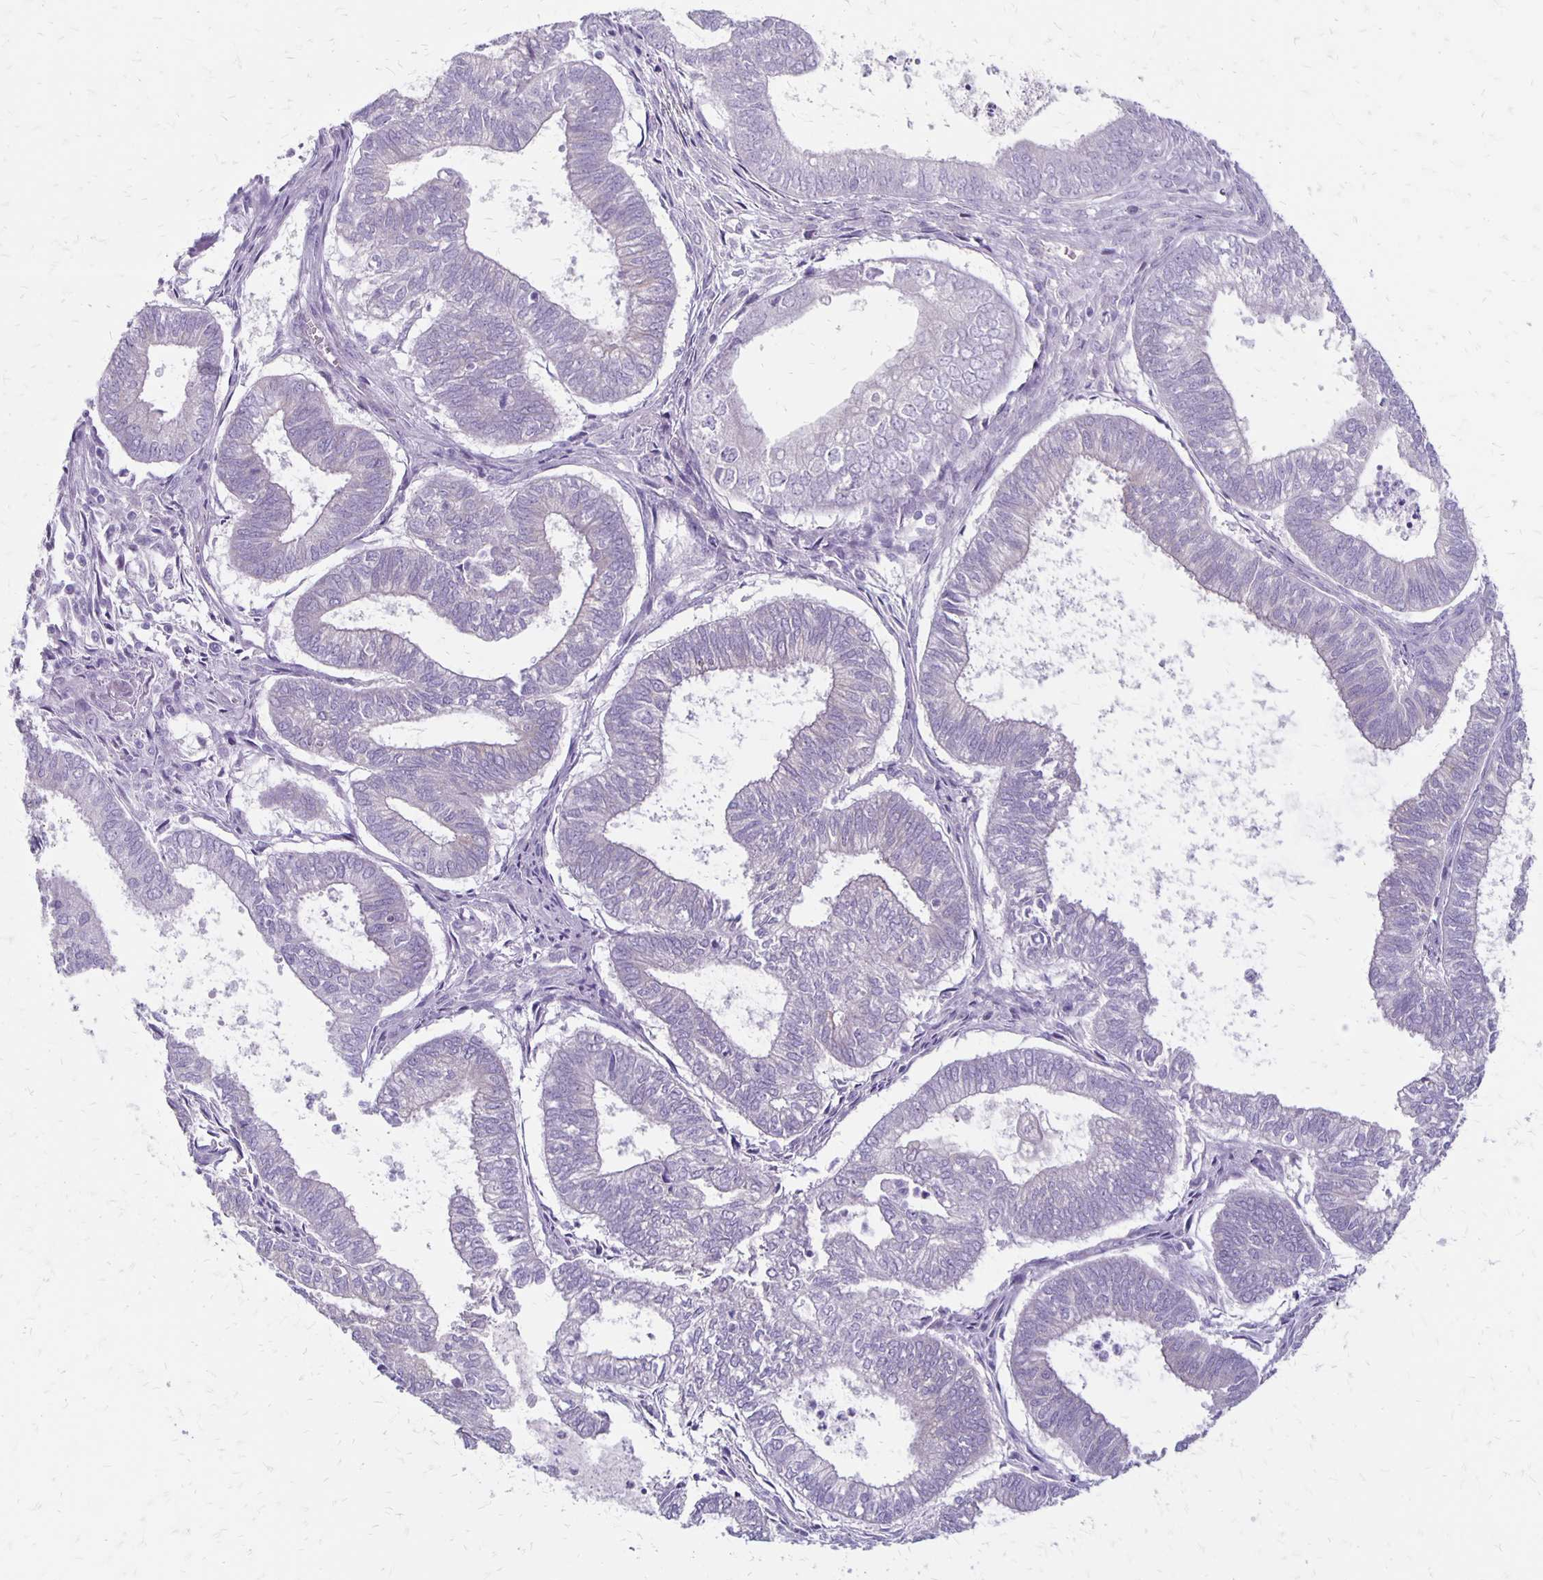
{"staining": {"intensity": "negative", "quantity": "none", "location": "none"}, "tissue": "ovarian cancer", "cell_type": "Tumor cells", "image_type": "cancer", "snomed": [{"axis": "morphology", "description": "Carcinoma, endometroid"}, {"axis": "topography", "description": "Ovary"}], "caption": "Immunohistochemistry (IHC) photomicrograph of neoplastic tissue: ovarian cancer stained with DAB exhibits no significant protein positivity in tumor cells. (DAB (3,3'-diaminobenzidine) IHC visualized using brightfield microscopy, high magnification).", "gene": "HOMER1", "patient": {"sex": "female", "age": 64}}